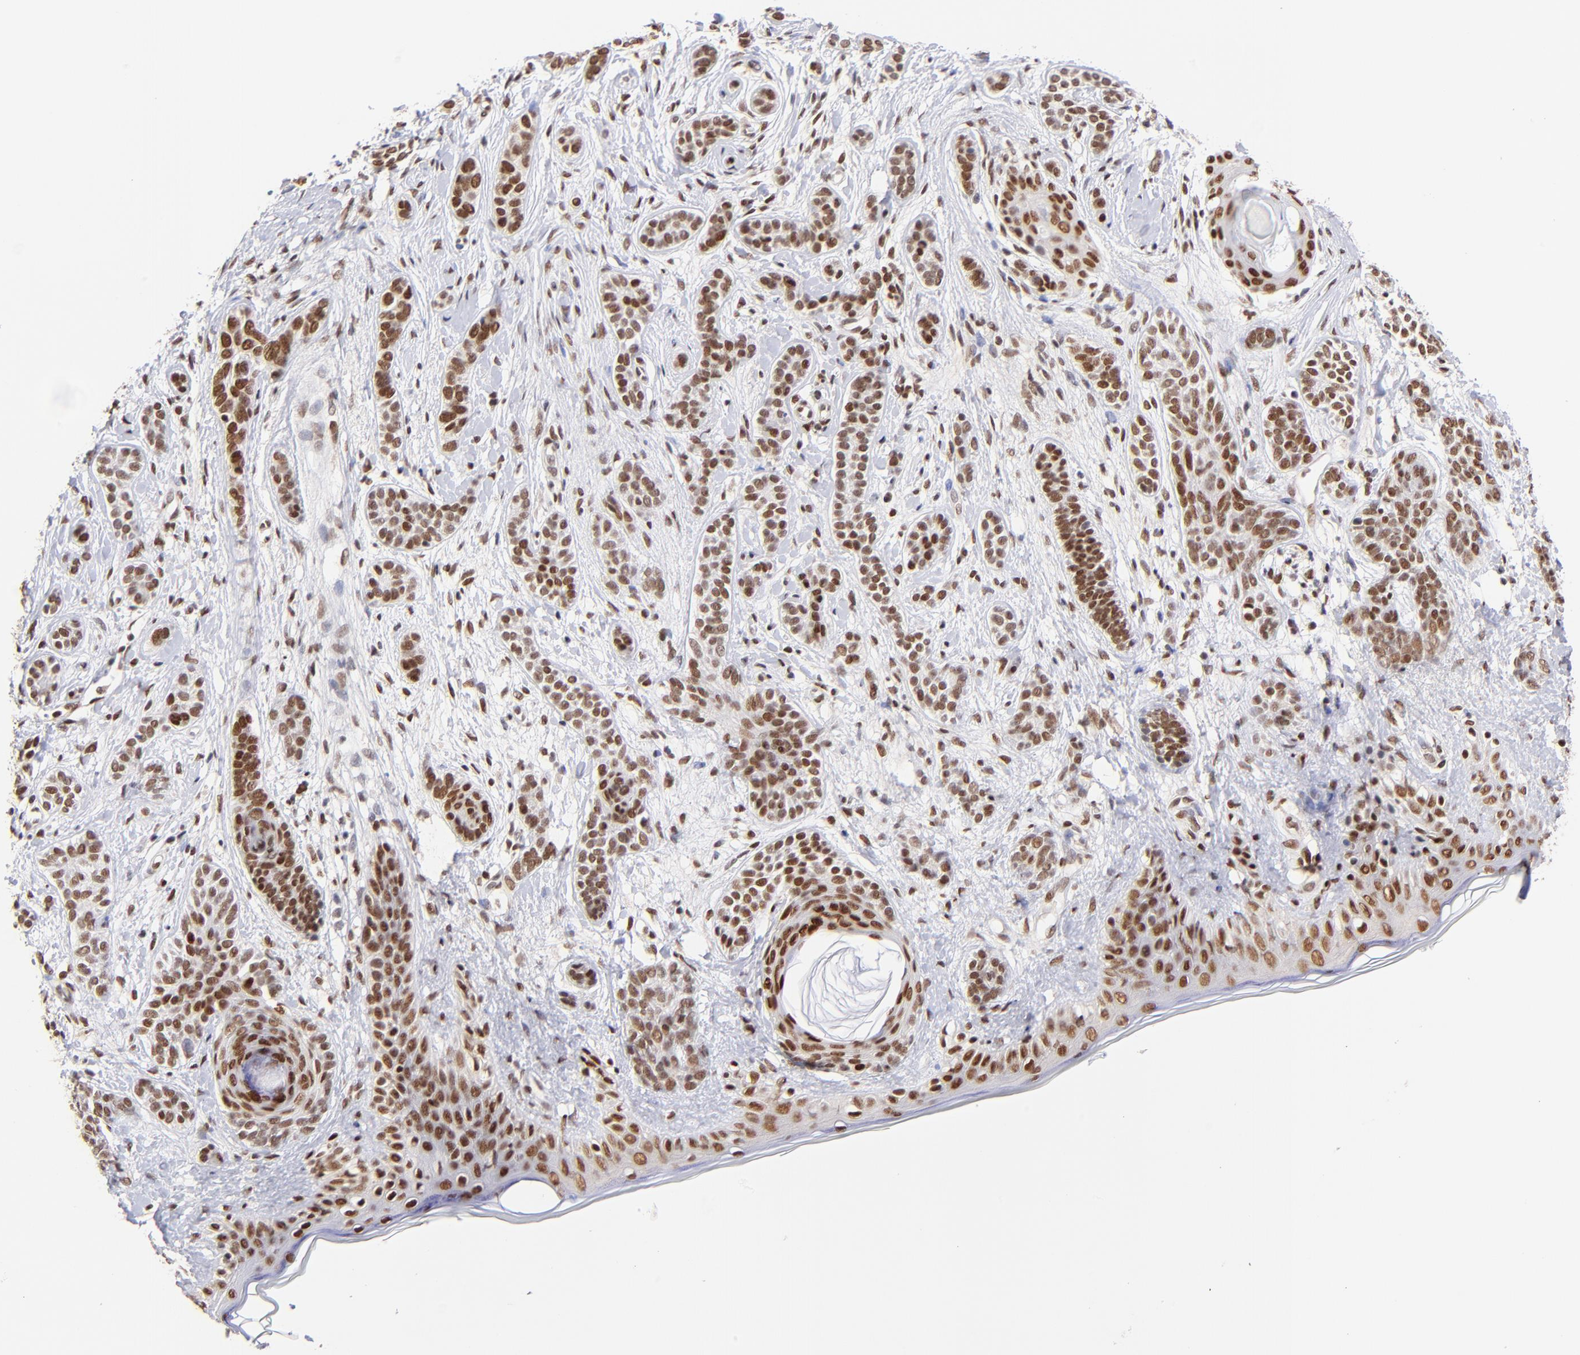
{"staining": {"intensity": "strong", "quantity": ">75%", "location": "nuclear"}, "tissue": "skin cancer", "cell_type": "Tumor cells", "image_type": "cancer", "snomed": [{"axis": "morphology", "description": "Normal tissue, NOS"}, {"axis": "morphology", "description": "Basal cell carcinoma"}, {"axis": "topography", "description": "Skin"}], "caption": "Protein expression analysis of skin cancer (basal cell carcinoma) exhibits strong nuclear staining in about >75% of tumor cells. The staining was performed using DAB (3,3'-diaminobenzidine) to visualize the protein expression in brown, while the nuclei were stained in blue with hematoxylin (Magnification: 20x).", "gene": "MIDEAS", "patient": {"sex": "male", "age": 63}}